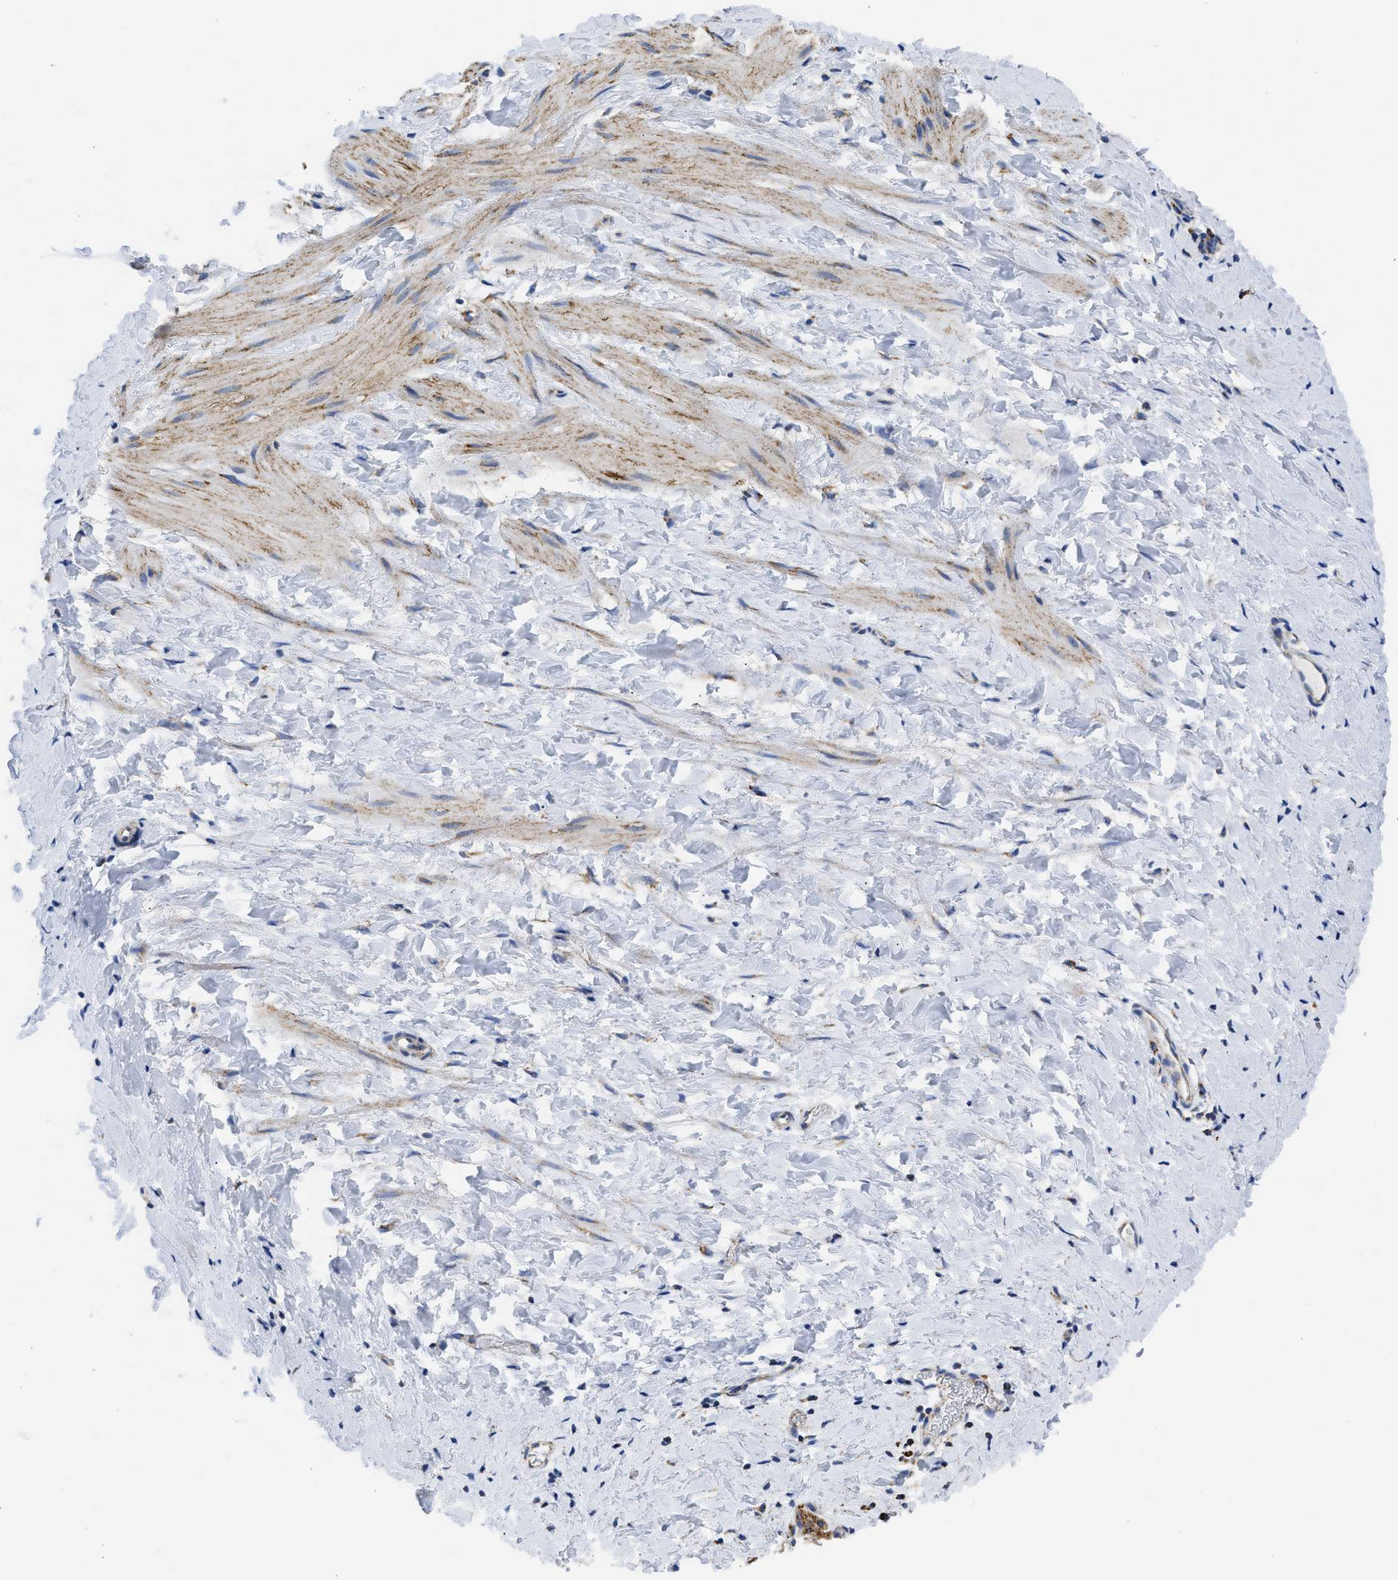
{"staining": {"intensity": "moderate", "quantity": "<25%", "location": "cytoplasmic/membranous"}, "tissue": "smooth muscle", "cell_type": "Smooth muscle cells", "image_type": "normal", "snomed": [{"axis": "morphology", "description": "Normal tissue, NOS"}, {"axis": "topography", "description": "Smooth muscle"}], "caption": "Immunohistochemistry (IHC) (DAB (3,3'-diaminobenzidine)) staining of benign human smooth muscle displays moderate cytoplasmic/membranous protein positivity in about <25% of smooth muscle cells.", "gene": "CYCS", "patient": {"sex": "male", "age": 16}}